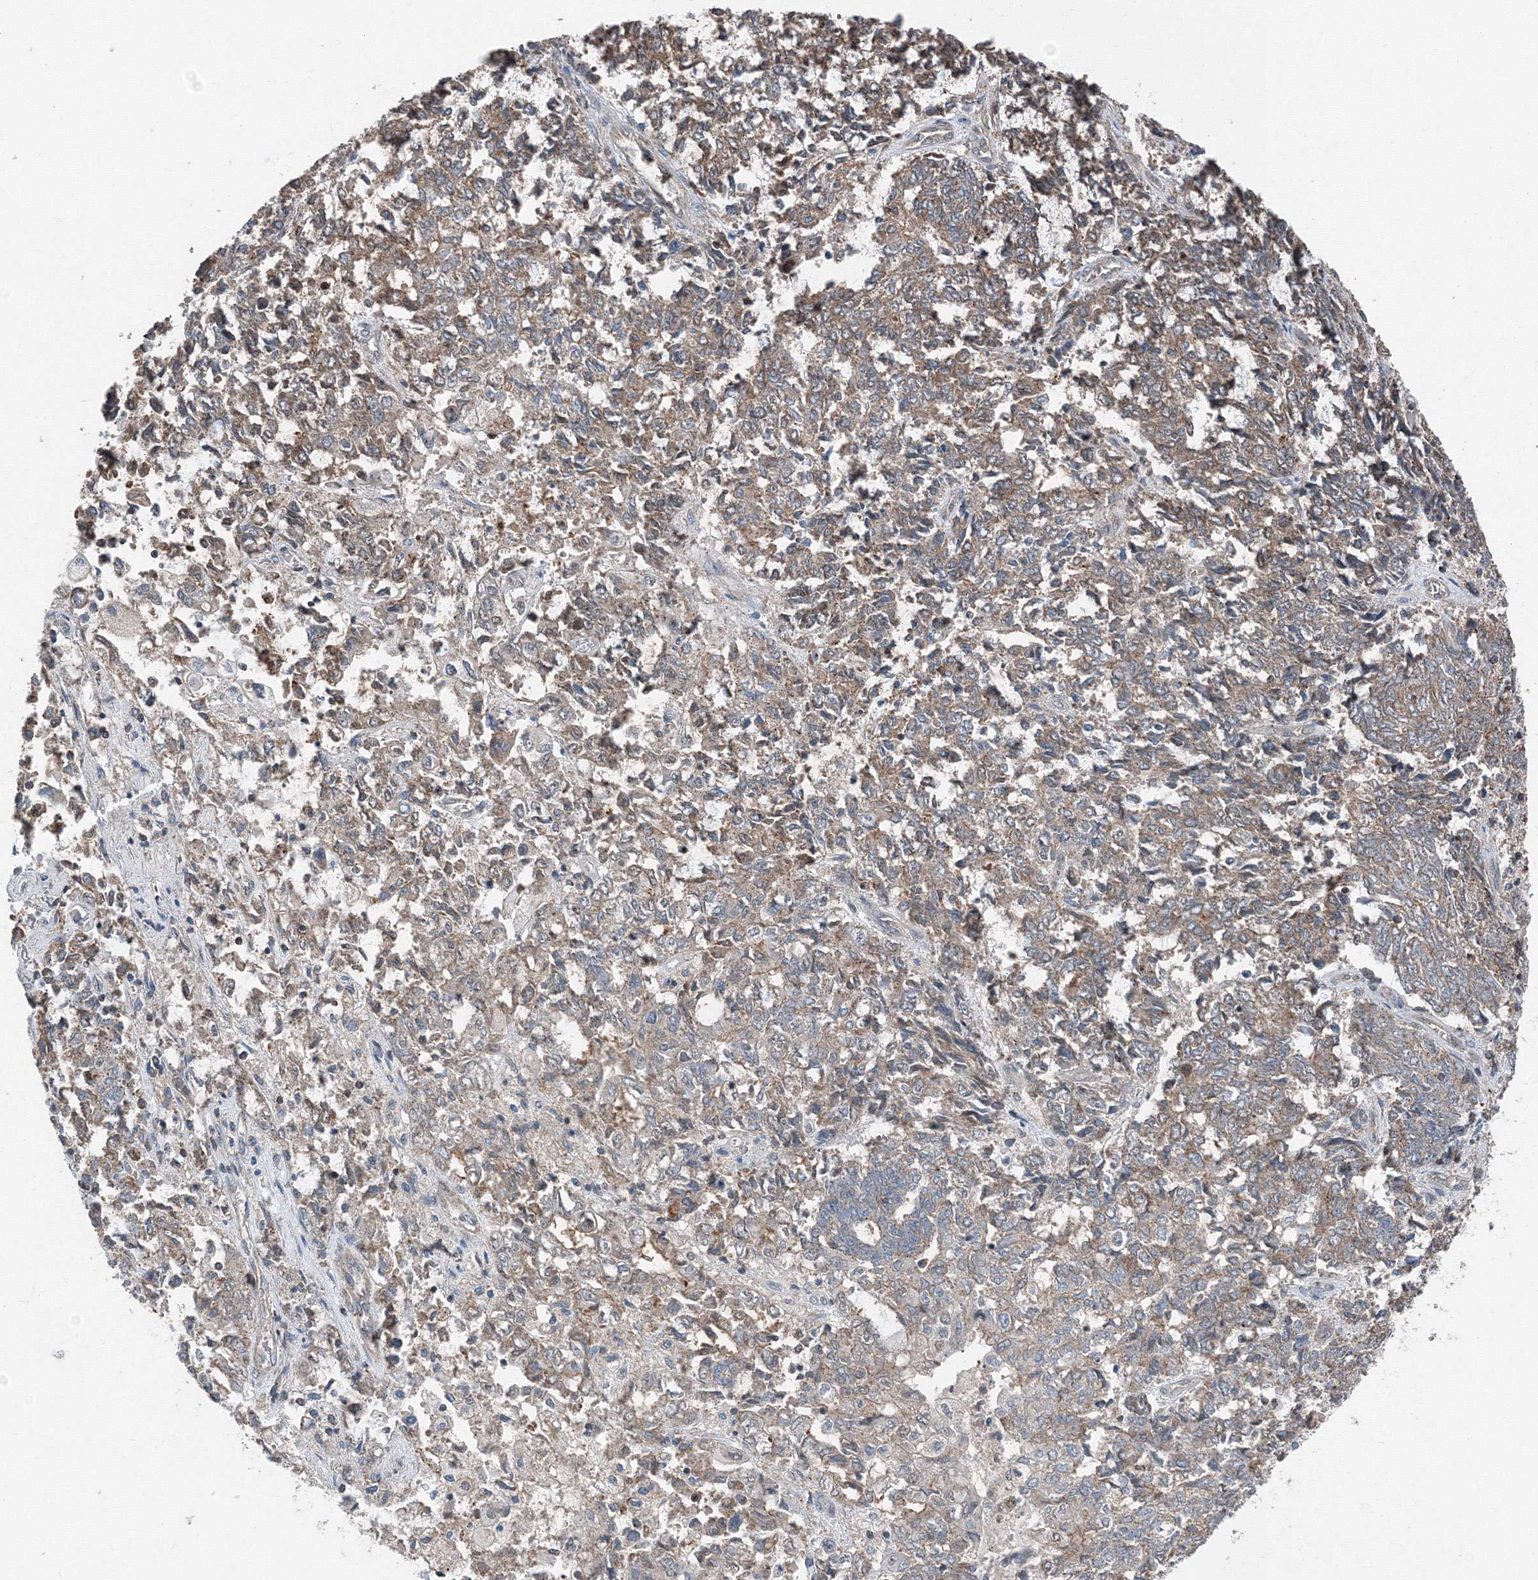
{"staining": {"intensity": "moderate", "quantity": ">75%", "location": "cytoplasmic/membranous"}, "tissue": "endometrial cancer", "cell_type": "Tumor cells", "image_type": "cancer", "snomed": [{"axis": "morphology", "description": "Adenocarcinoma, NOS"}, {"axis": "topography", "description": "Endometrium"}], "caption": "A high-resolution micrograph shows immunohistochemistry (IHC) staining of endometrial cancer (adenocarcinoma), which displays moderate cytoplasmic/membranous staining in approximately >75% of tumor cells. (DAB = brown stain, brightfield microscopy at high magnification).", "gene": "AASDH", "patient": {"sex": "female", "age": 80}}